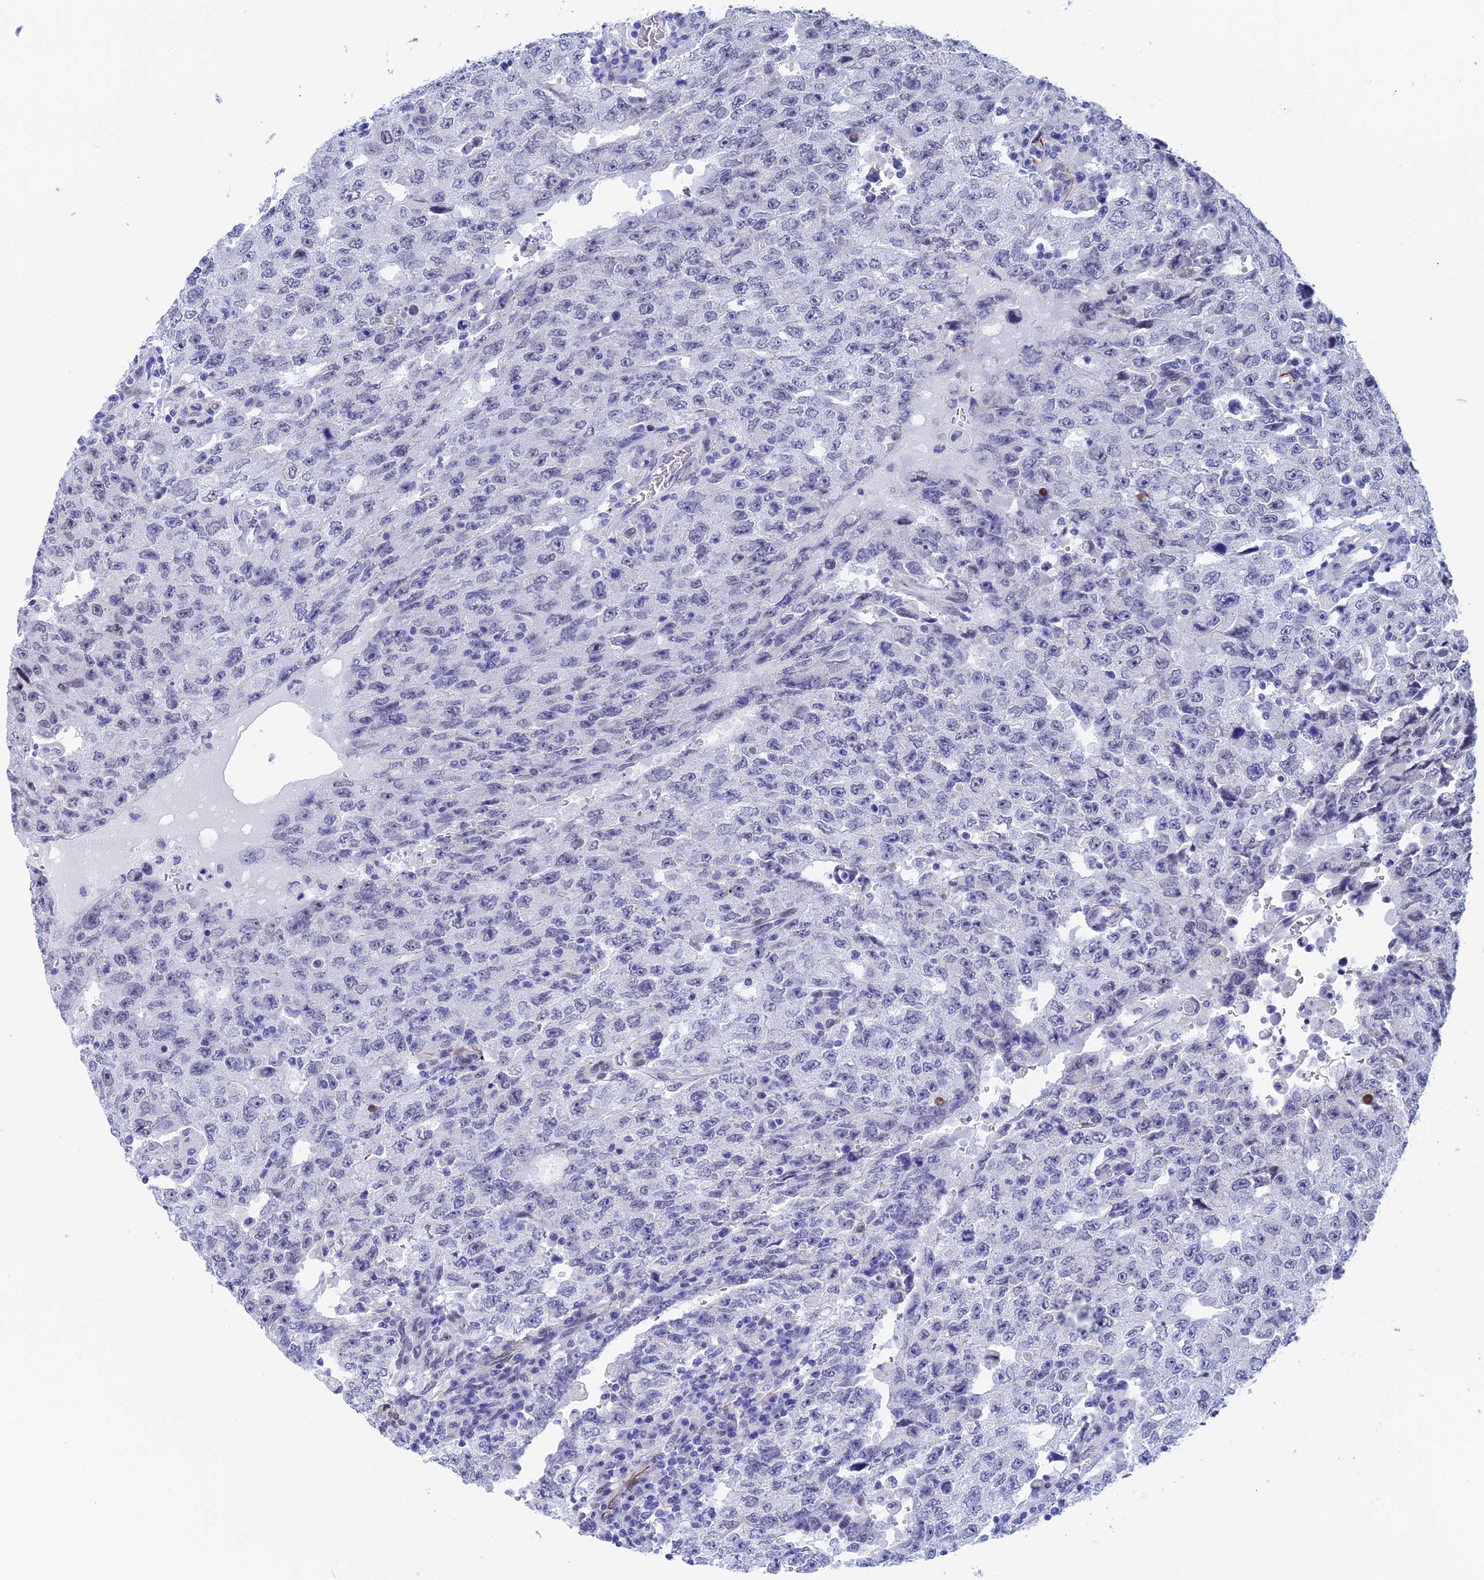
{"staining": {"intensity": "negative", "quantity": "none", "location": "none"}, "tissue": "testis cancer", "cell_type": "Tumor cells", "image_type": "cancer", "snomed": [{"axis": "morphology", "description": "Carcinoma, Embryonal, NOS"}, {"axis": "topography", "description": "Testis"}], "caption": "The immunohistochemistry photomicrograph has no significant staining in tumor cells of testis cancer tissue. (Stains: DAB IHC with hematoxylin counter stain, Microscopy: brightfield microscopy at high magnification).", "gene": "WDR83", "patient": {"sex": "male", "age": 26}}